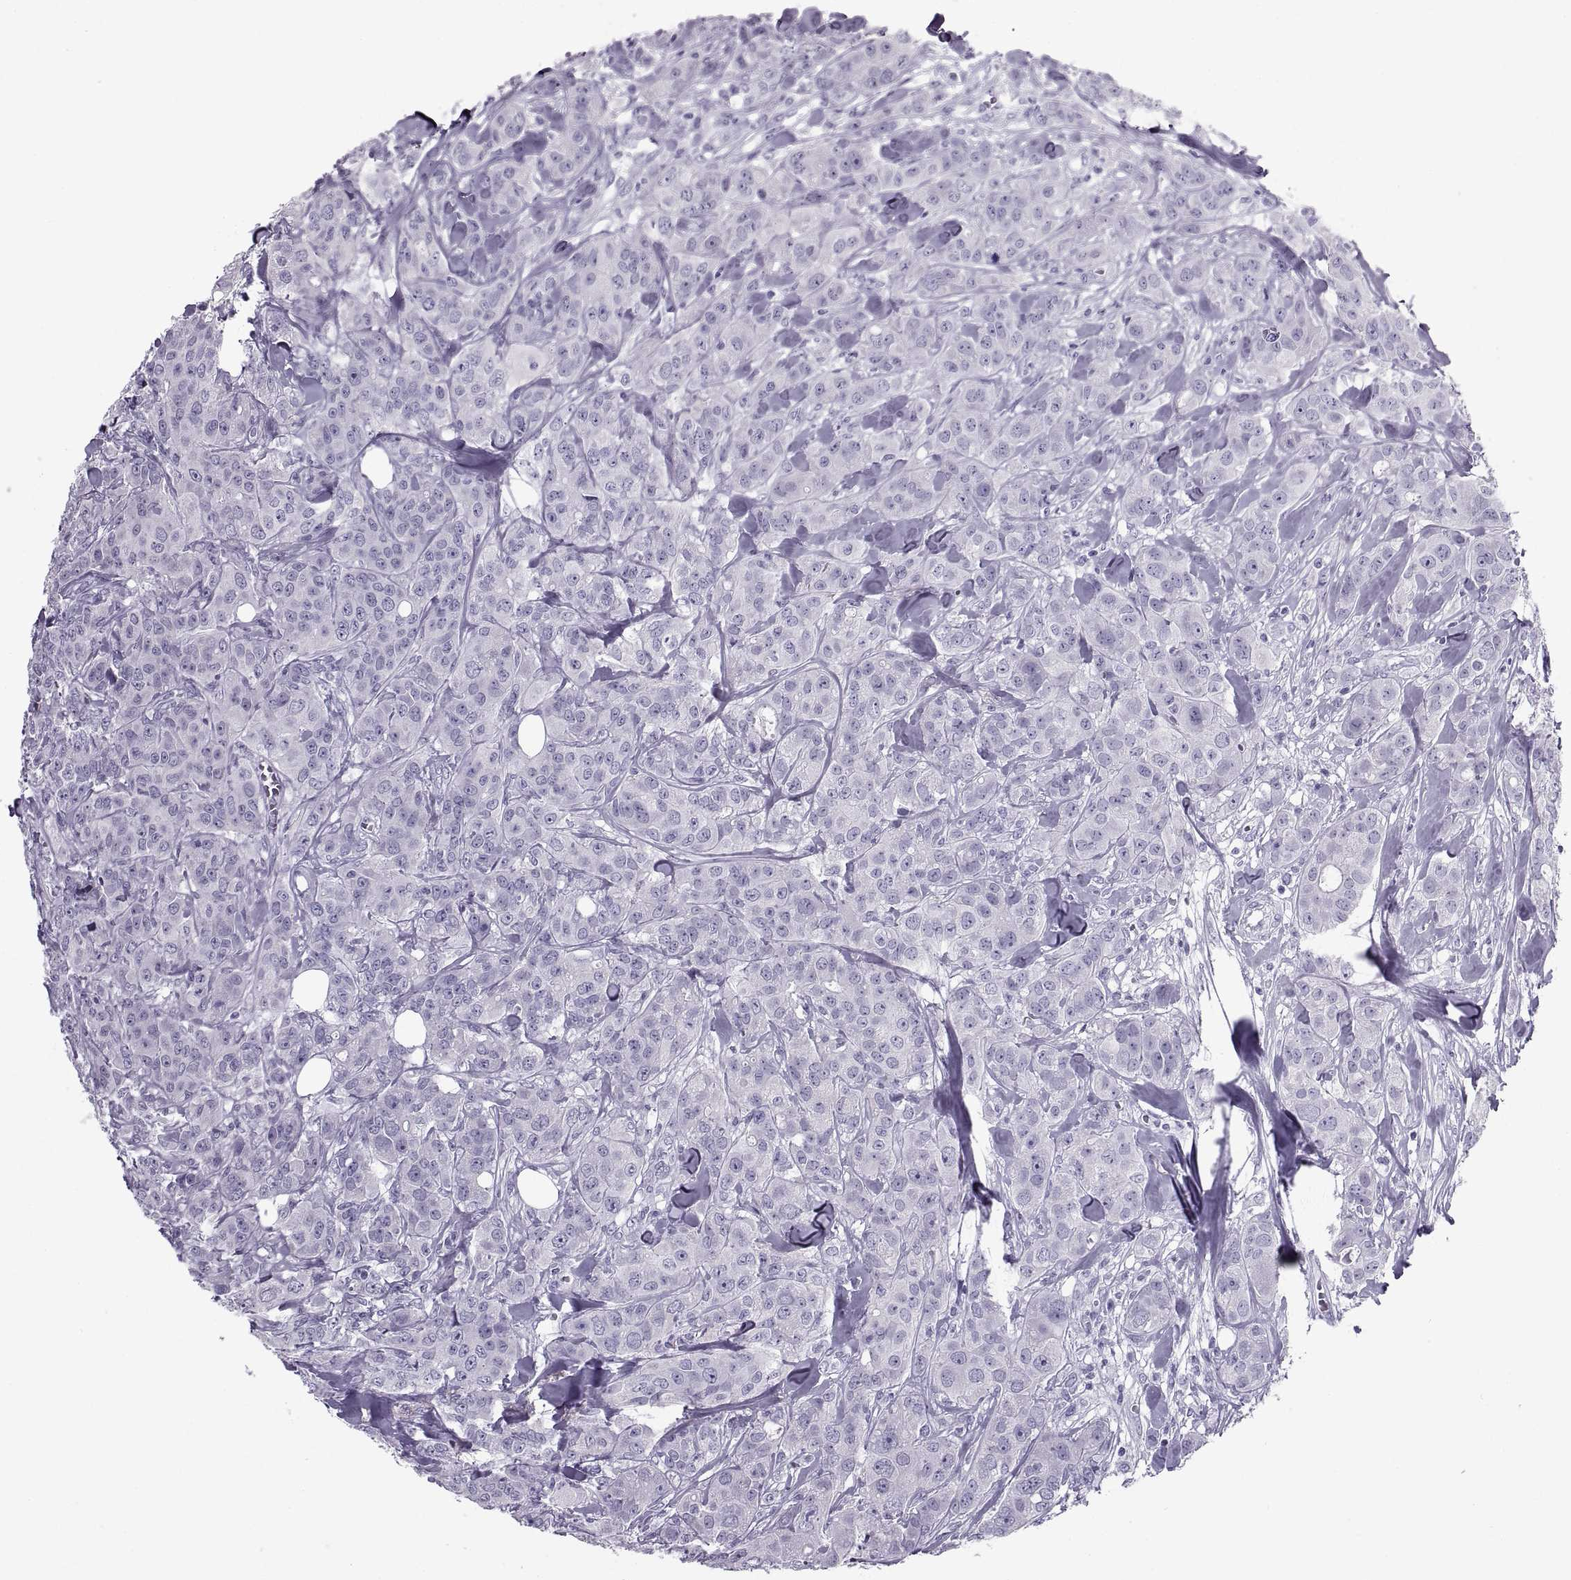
{"staining": {"intensity": "negative", "quantity": "none", "location": "none"}, "tissue": "breast cancer", "cell_type": "Tumor cells", "image_type": "cancer", "snomed": [{"axis": "morphology", "description": "Duct carcinoma"}, {"axis": "topography", "description": "Breast"}], "caption": "Protein analysis of infiltrating ductal carcinoma (breast) reveals no significant expression in tumor cells.", "gene": "RLBP1", "patient": {"sex": "female", "age": 43}}